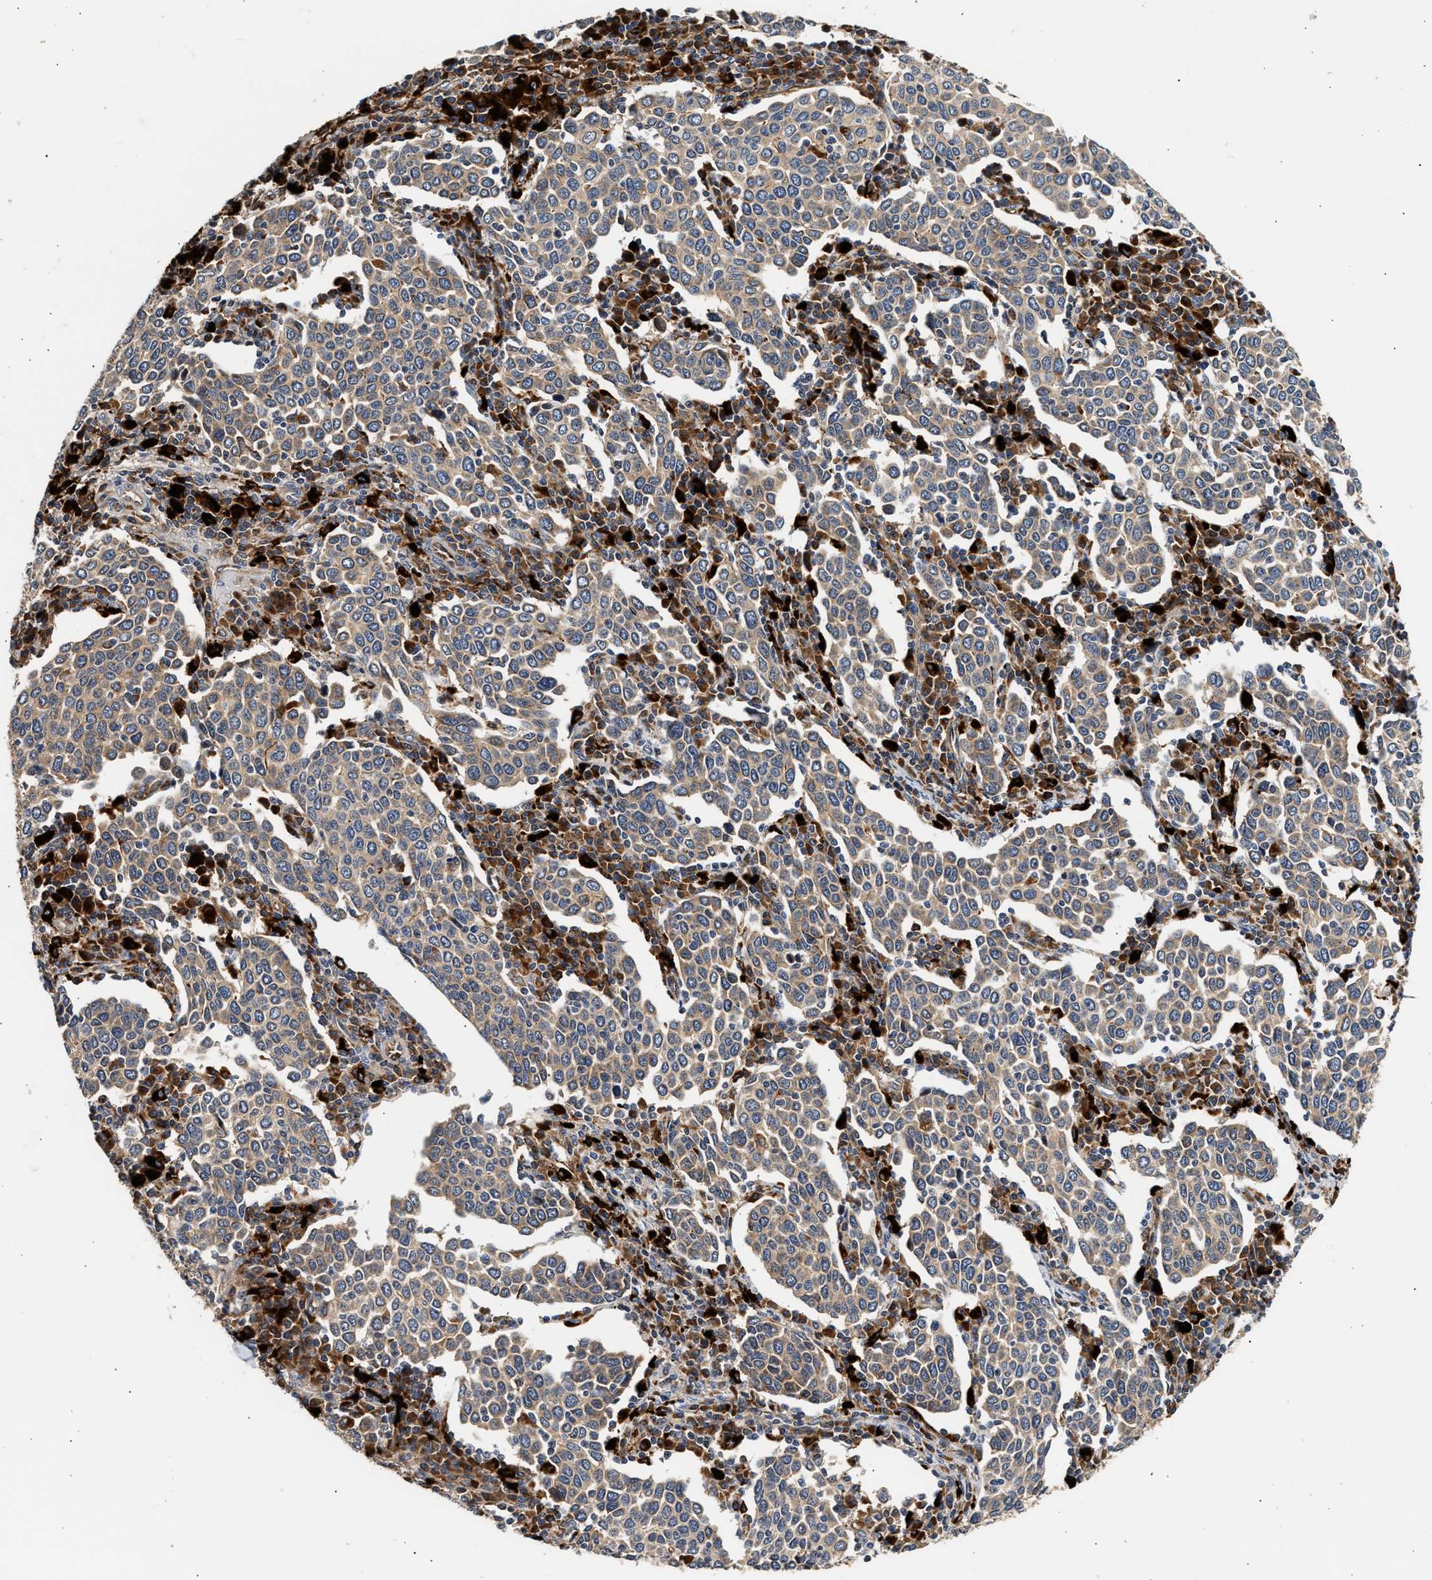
{"staining": {"intensity": "weak", "quantity": ">75%", "location": "cytoplasmic/membranous"}, "tissue": "cervical cancer", "cell_type": "Tumor cells", "image_type": "cancer", "snomed": [{"axis": "morphology", "description": "Squamous cell carcinoma, NOS"}, {"axis": "topography", "description": "Cervix"}], "caption": "Human cervical cancer (squamous cell carcinoma) stained with a brown dye reveals weak cytoplasmic/membranous positive positivity in about >75% of tumor cells.", "gene": "PLD3", "patient": {"sex": "female", "age": 40}}